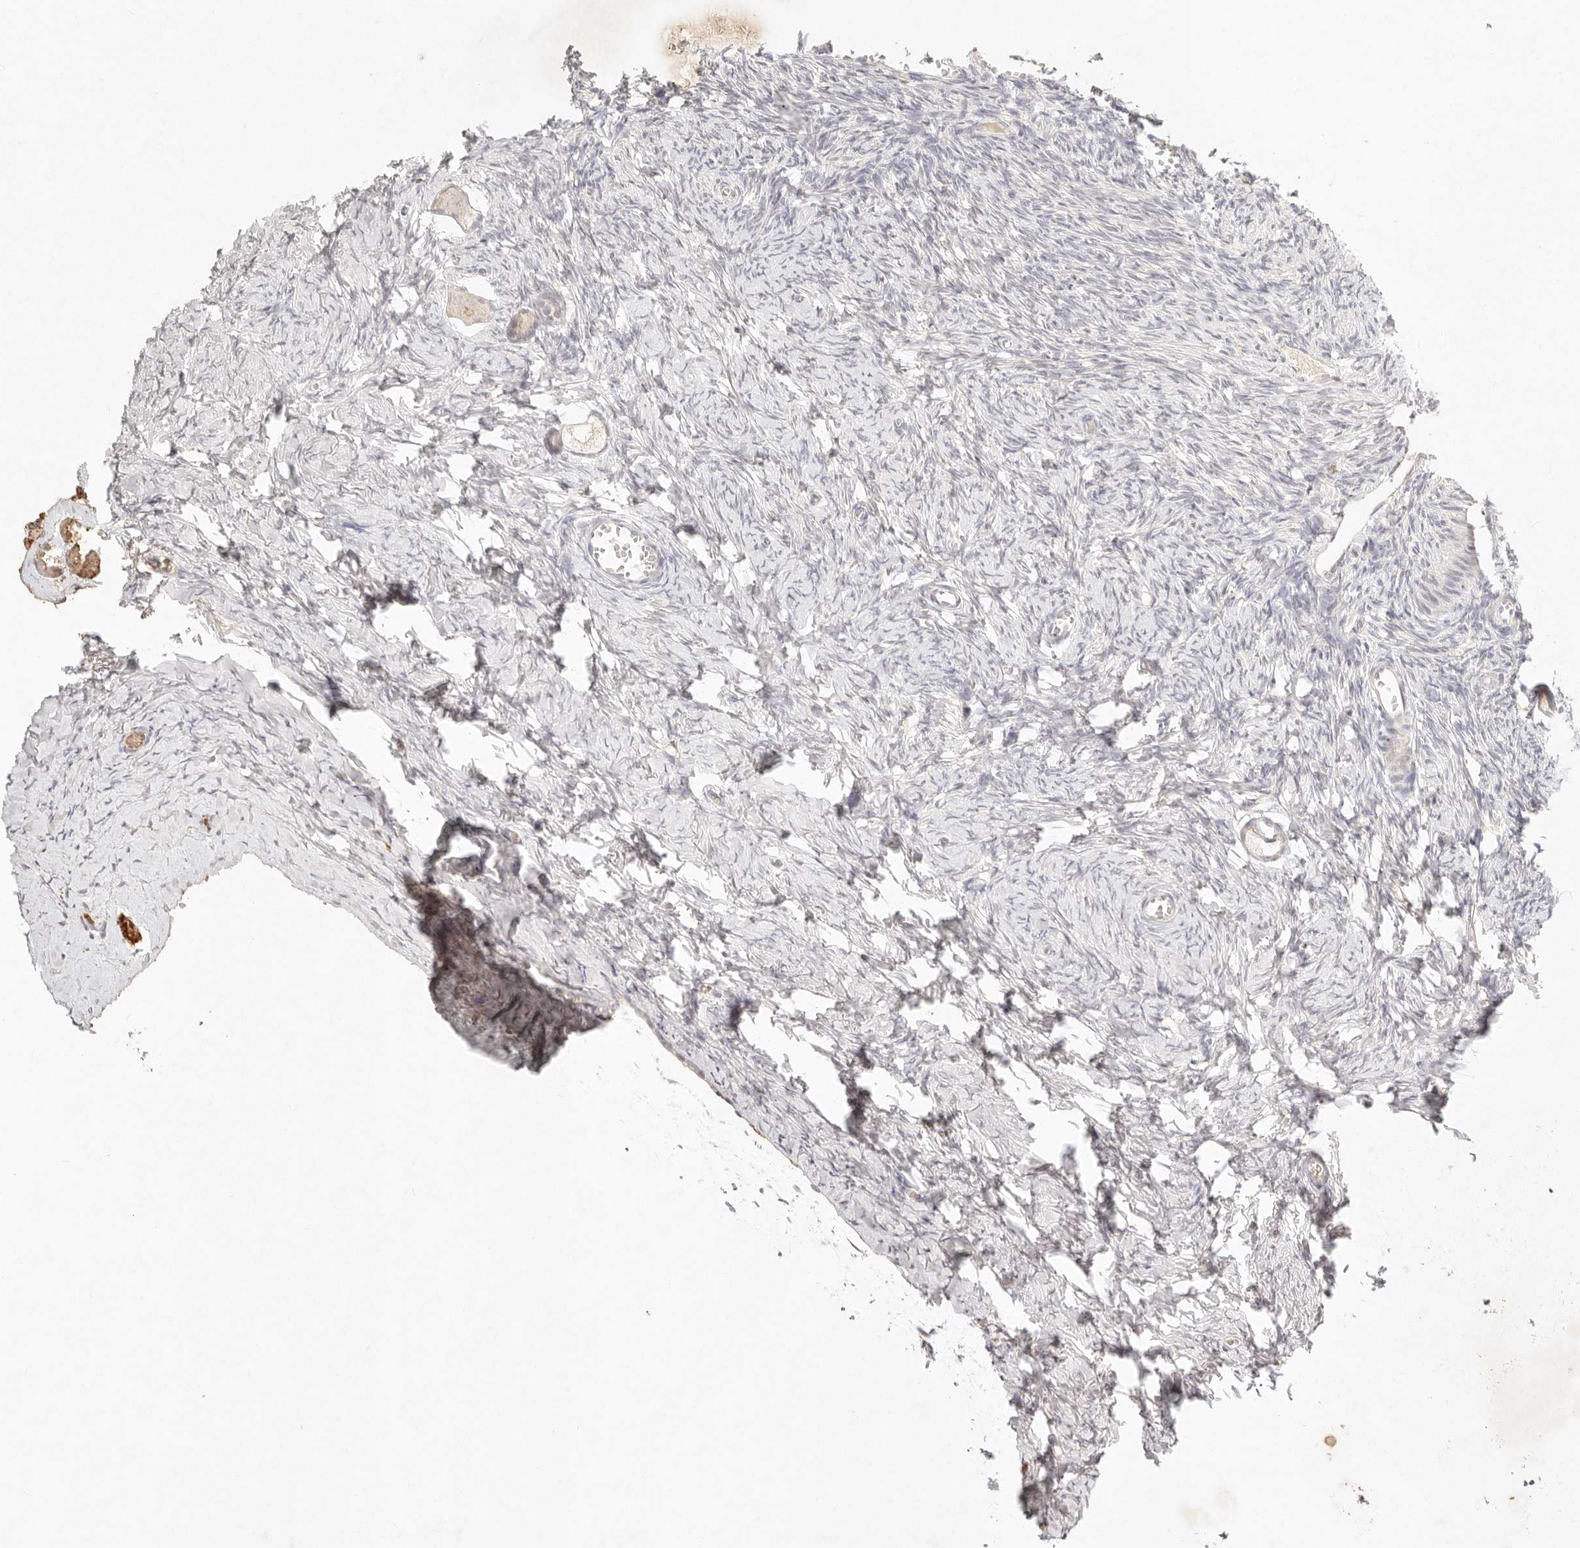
{"staining": {"intensity": "weak", "quantity": "25%-75%", "location": "cytoplasmic/membranous"}, "tissue": "ovary", "cell_type": "Follicle cells", "image_type": "normal", "snomed": [{"axis": "morphology", "description": "Normal tissue, NOS"}, {"axis": "topography", "description": "Ovary"}], "caption": "Ovary stained with IHC shows weak cytoplasmic/membranous positivity in about 25%-75% of follicle cells. (Stains: DAB in brown, nuclei in blue, Microscopy: brightfield microscopy at high magnification).", "gene": "C1orf127", "patient": {"sex": "female", "age": 27}}